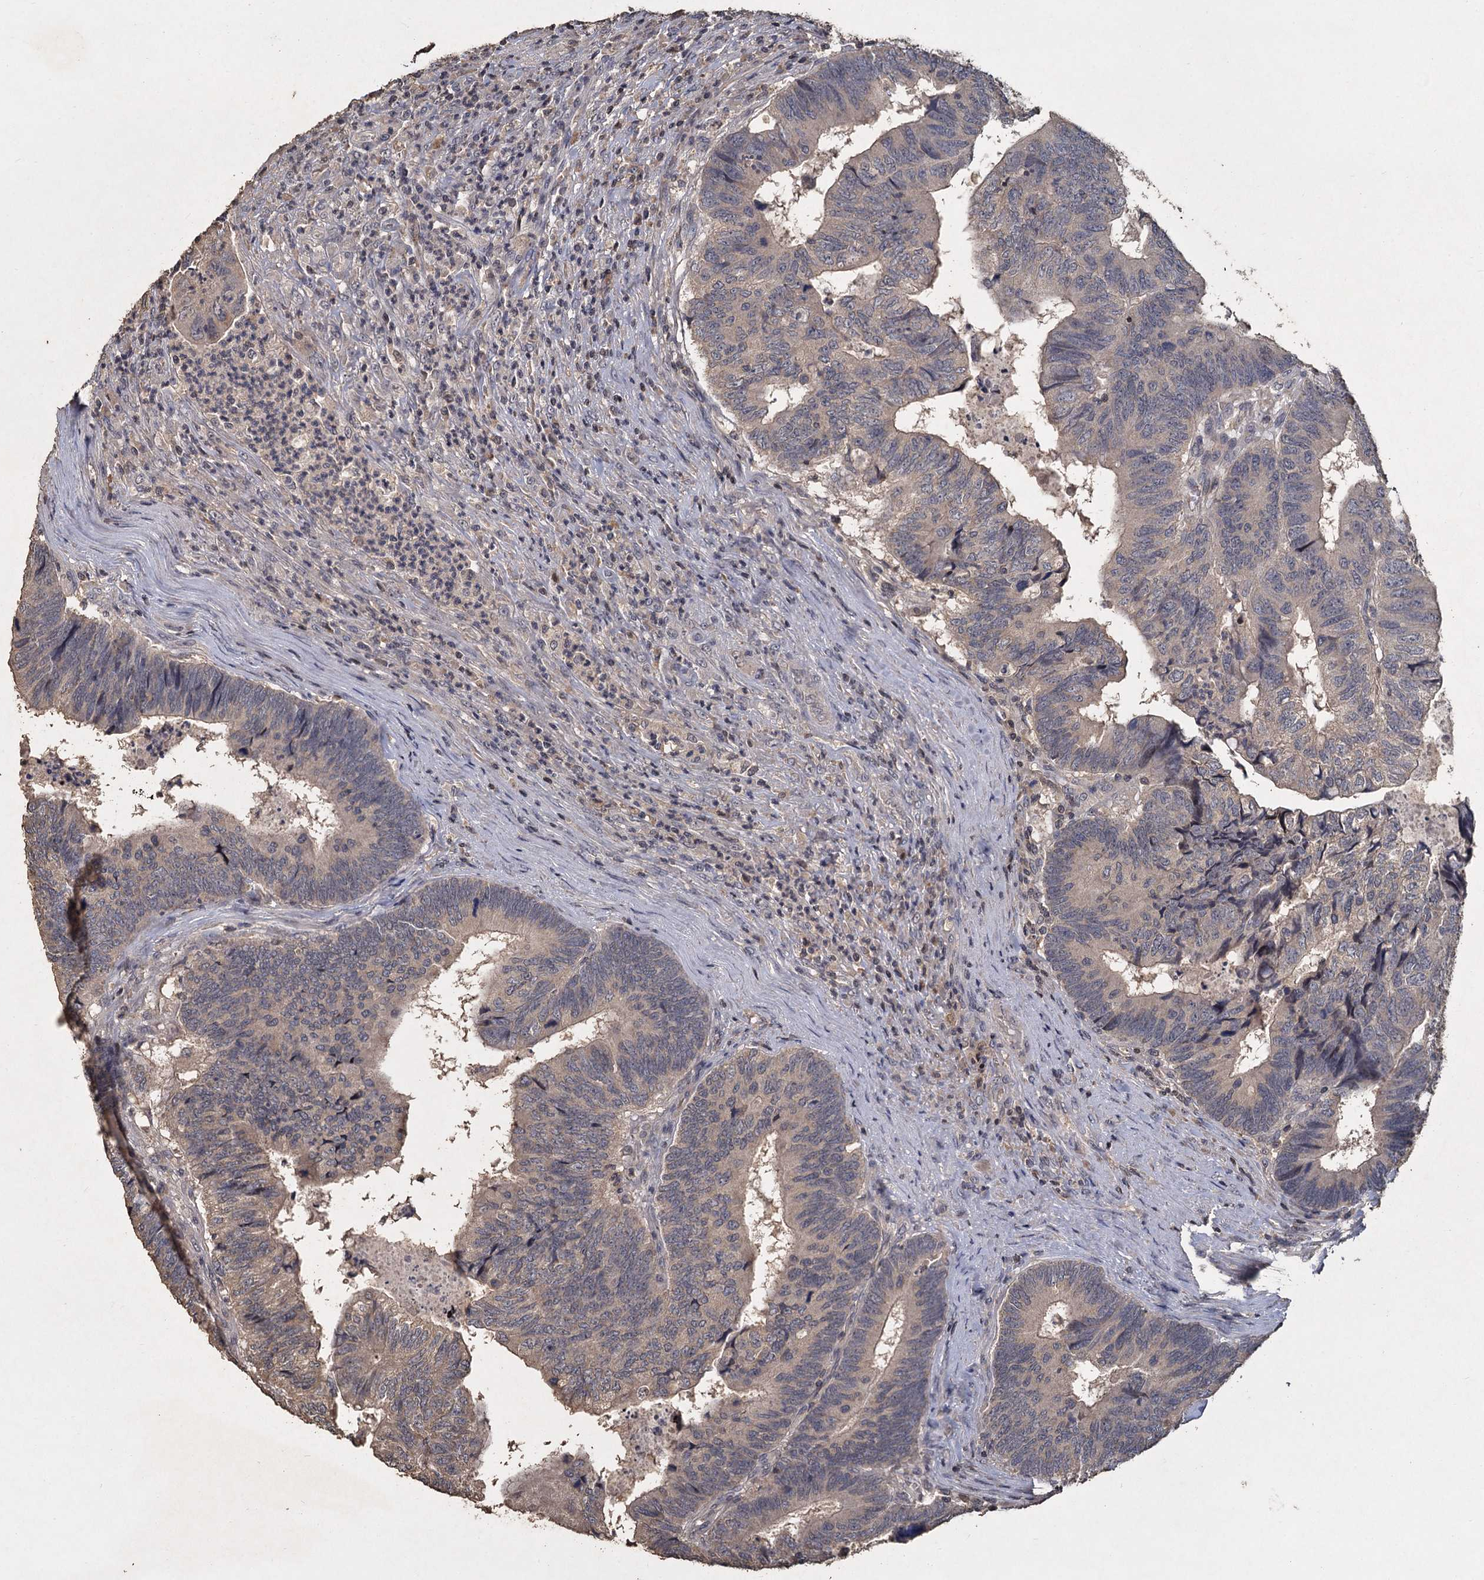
{"staining": {"intensity": "weak", "quantity": "25%-75%", "location": "cytoplasmic/membranous"}, "tissue": "colorectal cancer", "cell_type": "Tumor cells", "image_type": "cancer", "snomed": [{"axis": "morphology", "description": "Adenocarcinoma, NOS"}, {"axis": "topography", "description": "Colon"}], "caption": "Protein expression analysis of human colorectal cancer reveals weak cytoplasmic/membranous staining in about 25%-75% of tumor cells. Nuclei are stained in blue.", "gene": "CCDC61", "patient": {"sex": "female", "age": 67}}